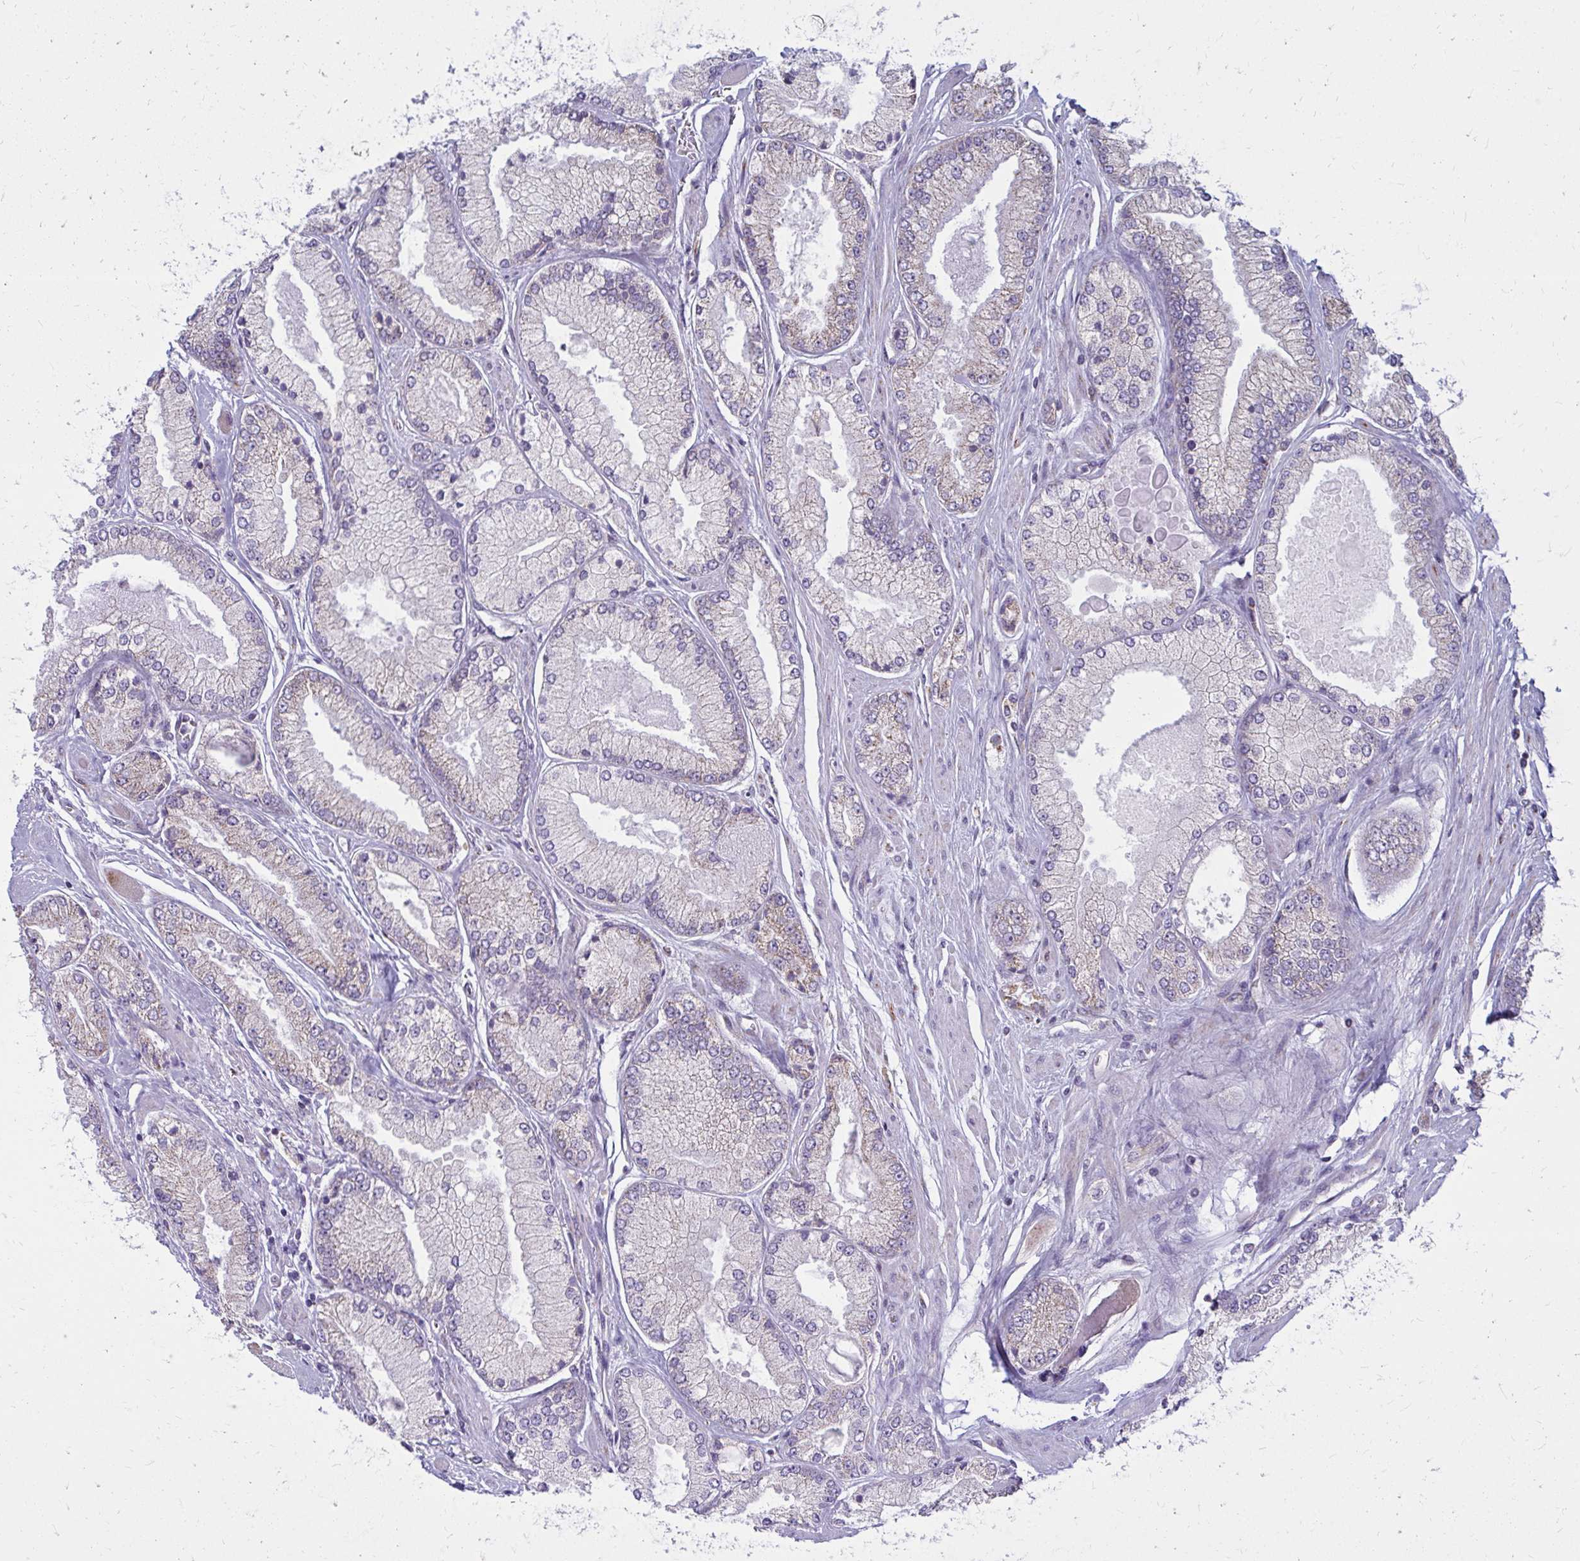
{"staining": {"intensity": "weak", "quantity": "<25%", "location": "cytoplasmic/membranous"}, "tissue": "prostate cancer", "cell_type": "Tumor cells", "image_type": "cancer", "snomed": [{"axis": "morphology", "description": "Adenocarcinoma, Low grade"}, {"axis": "topography", "description": "Prostate"}], "caption": "Tumor cells show no significant protein staining in adenocarcinoma (low-grade) (prostate). (Stains: DAB (3,3'-diaminobenzidine) immunohistochemistry (IHC) with hematoxylin counter stain, Microscopy: brightfield microscopy at high magnification).", "gene": "OR10R2", "patient": {"sex": "male", "age": 67}}